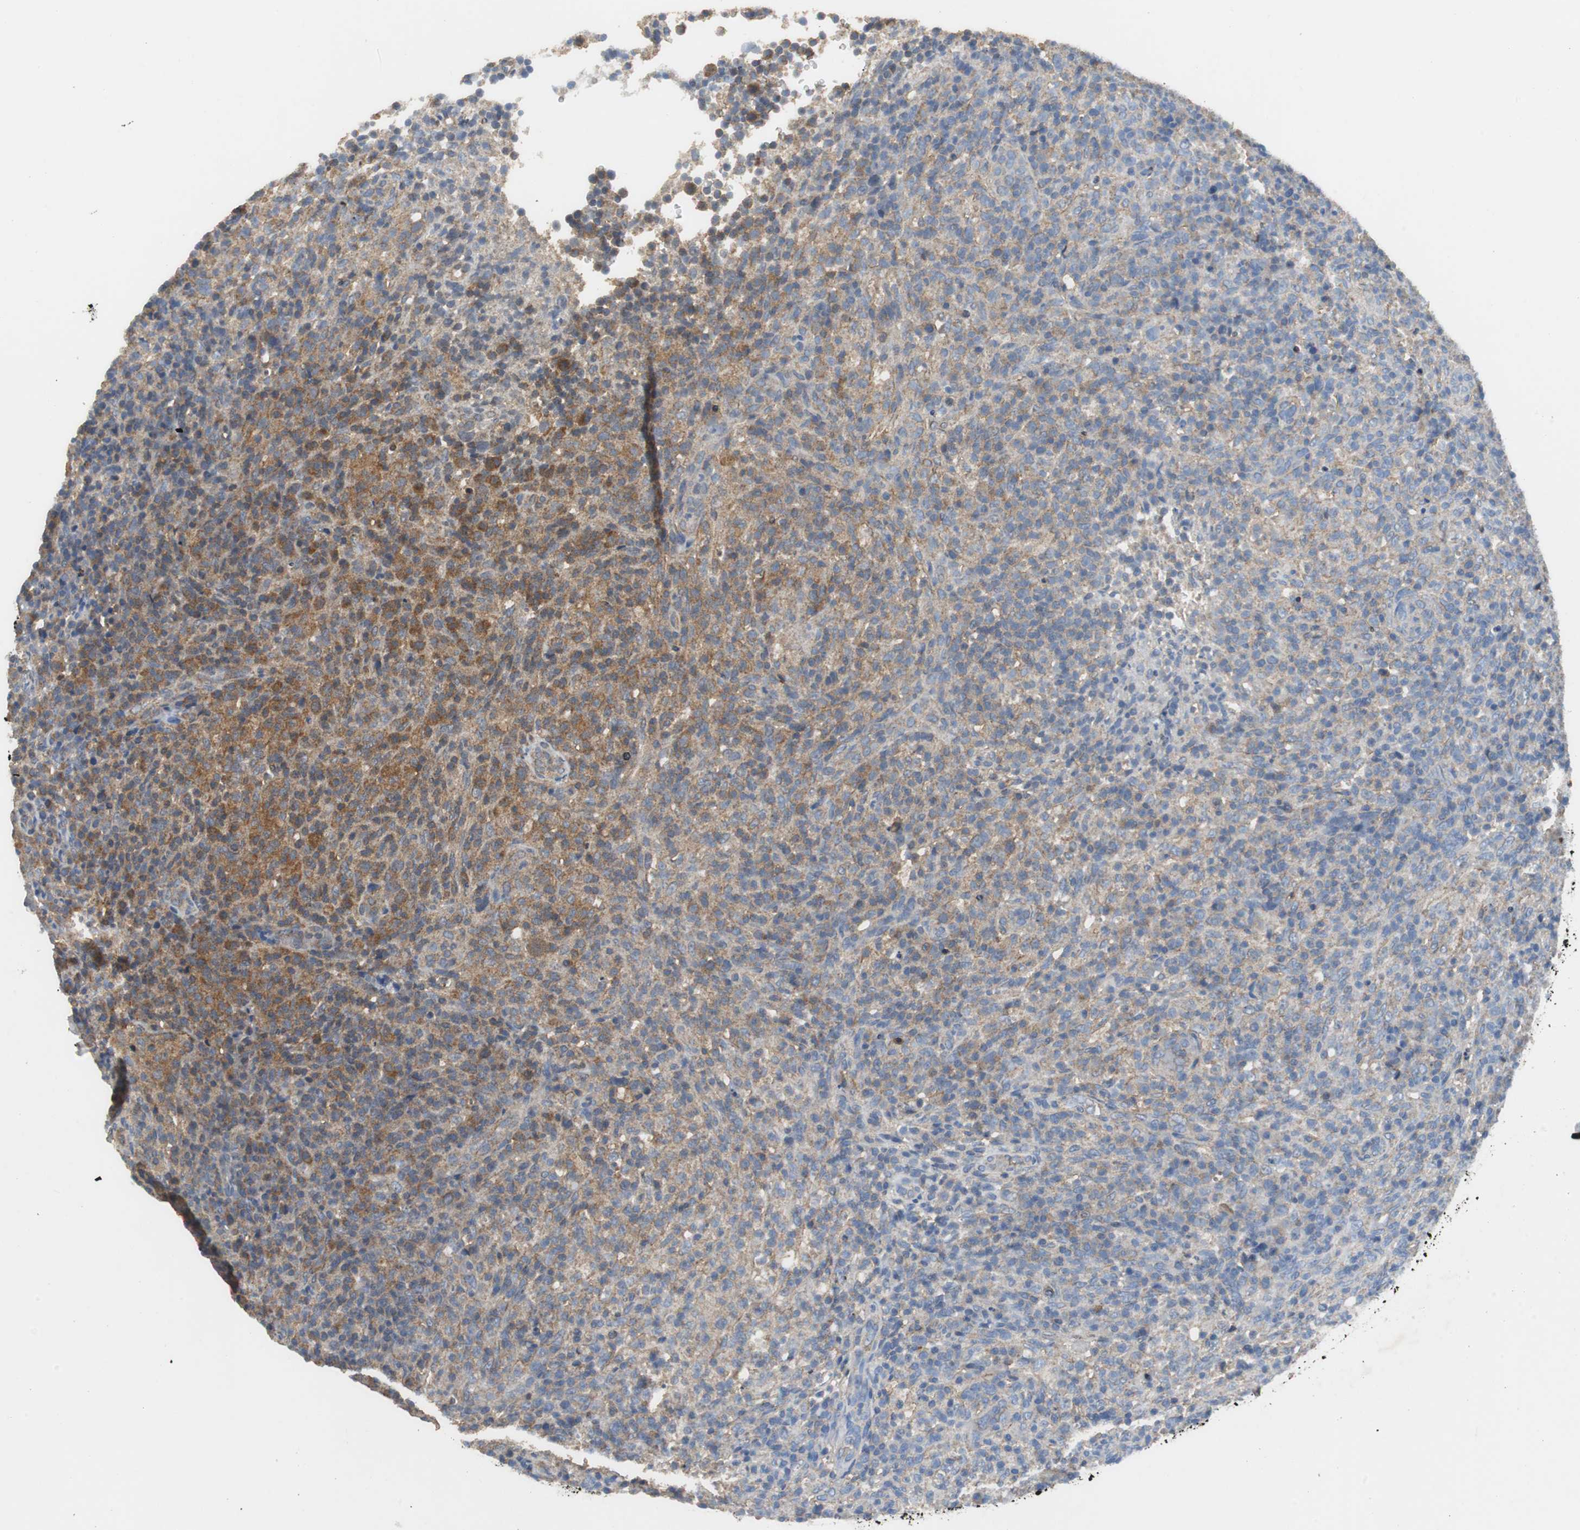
{"staining": {"intensity": "moderate", "quantity": ">75%", "location": "cytoplasmic/membranous"}, "tissue": "lymphoma", "cell_type": "Tumor cells", "image_type": "cancer", "snomed": [{"axis": "morphology", "description": "Malignant lymphoma, non-Hodgkin's type, High grade"}, {"axis": "topography", "description": "Lymph node"}], "caption": "Protein staining shows moderate cytoplasmic/membranous positivity in approximately >75% of tumor cells in malignant lymphoma, non-Hodgkin's type (high-grade).", "gene": "VBP1", "patient": {"sex": "female", "age": 76}}